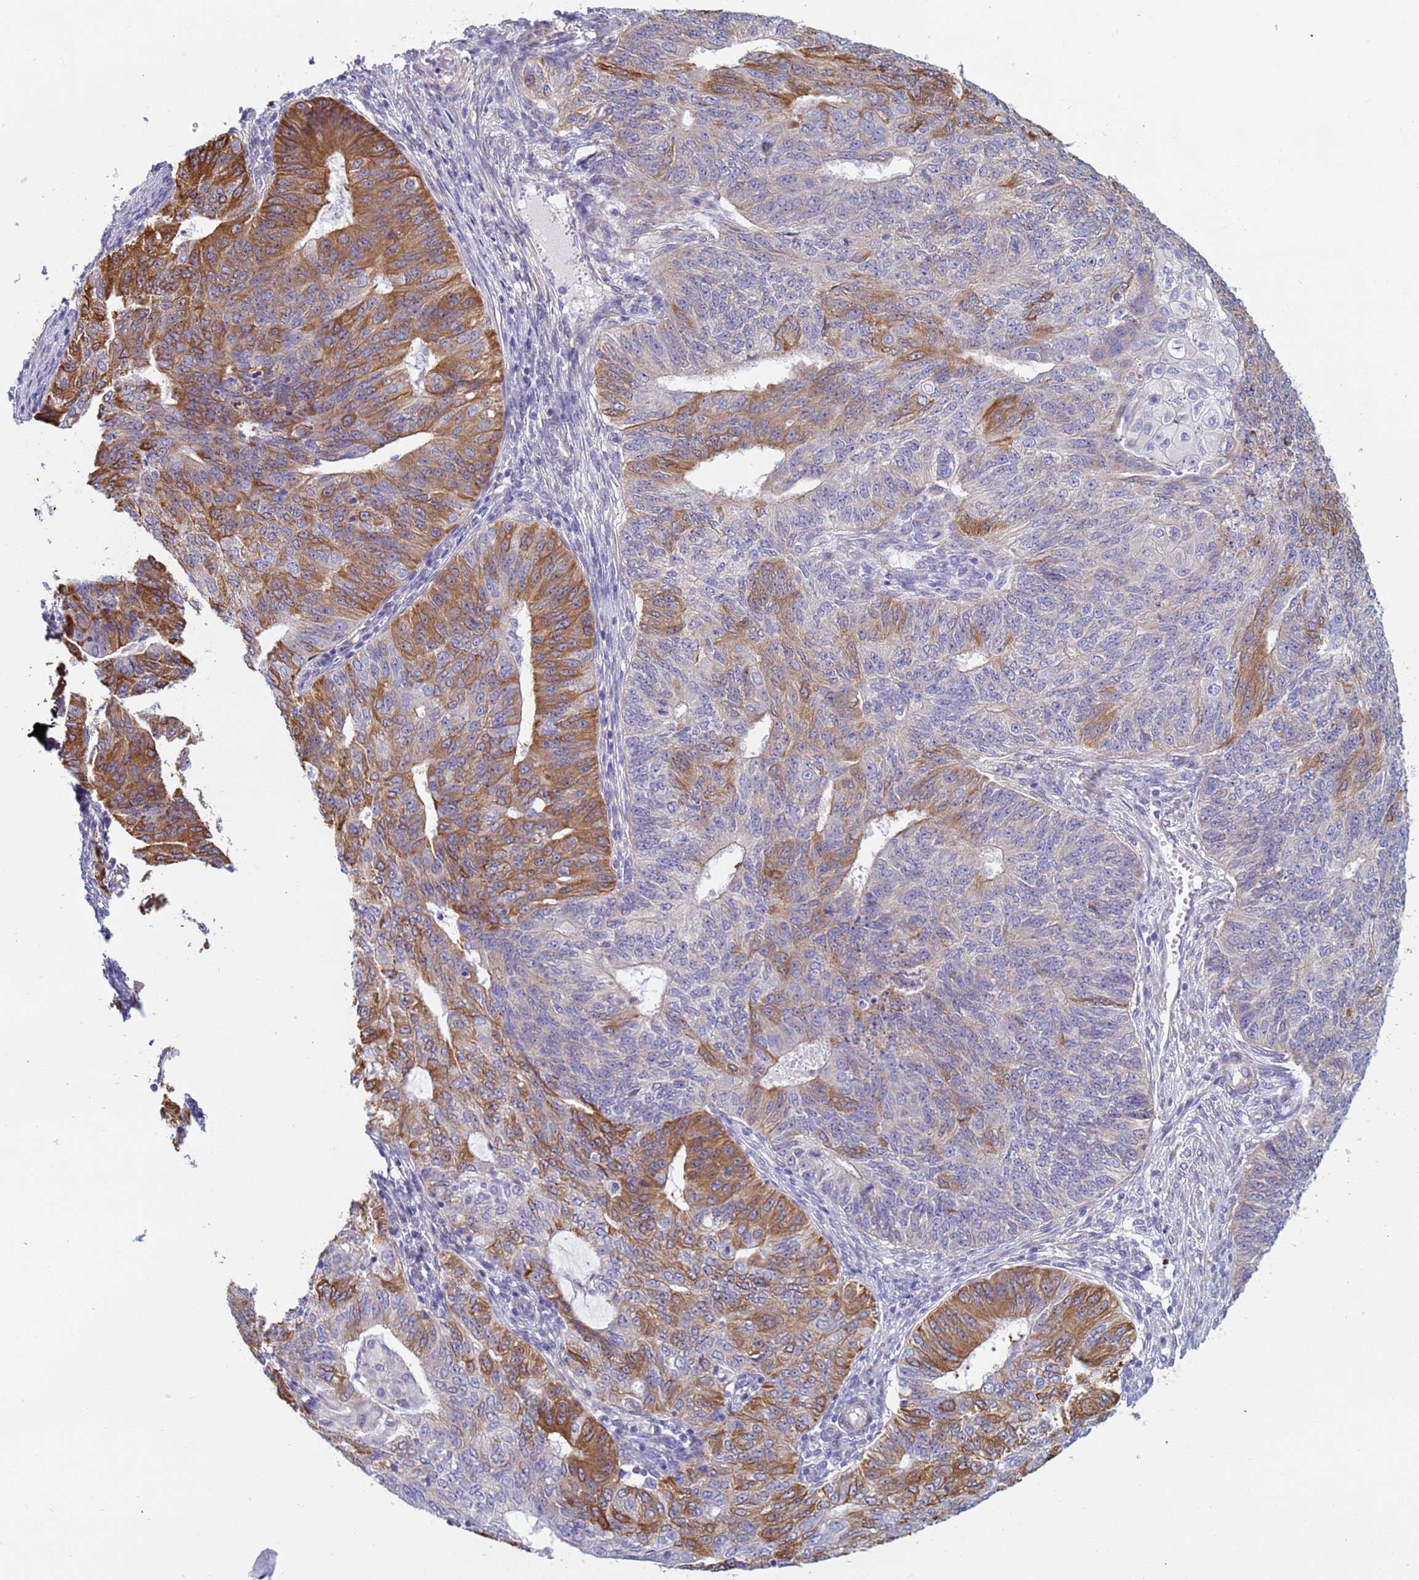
{"staining": {"intensity": "moderate", "quantity": "25%-75%", "location": "cytoplasmic/membranous"}, "tissue": "endometrial cancer", "cell_type": "Tumor cells", "image_type": "cancer", "snomed": [{"axis": "morphology", "description": "Adenocarcinoma, NOS"}, {"axis": "topography", "description": "Endometrium"}], "caption": "IHC histopathology image of neoplastic tissue: human endometrial cancer (adenocarcinoma) stained using immunohistochemistry (IHC) reveals medium levels of moderate protein expression localized specifically in the cytoplasmic/membranous of tumor cells, appearing as a cytoplasmic/membranous brown color.", "gene": "TRPC6", "patient": {"sex": "female", "age": 32}}